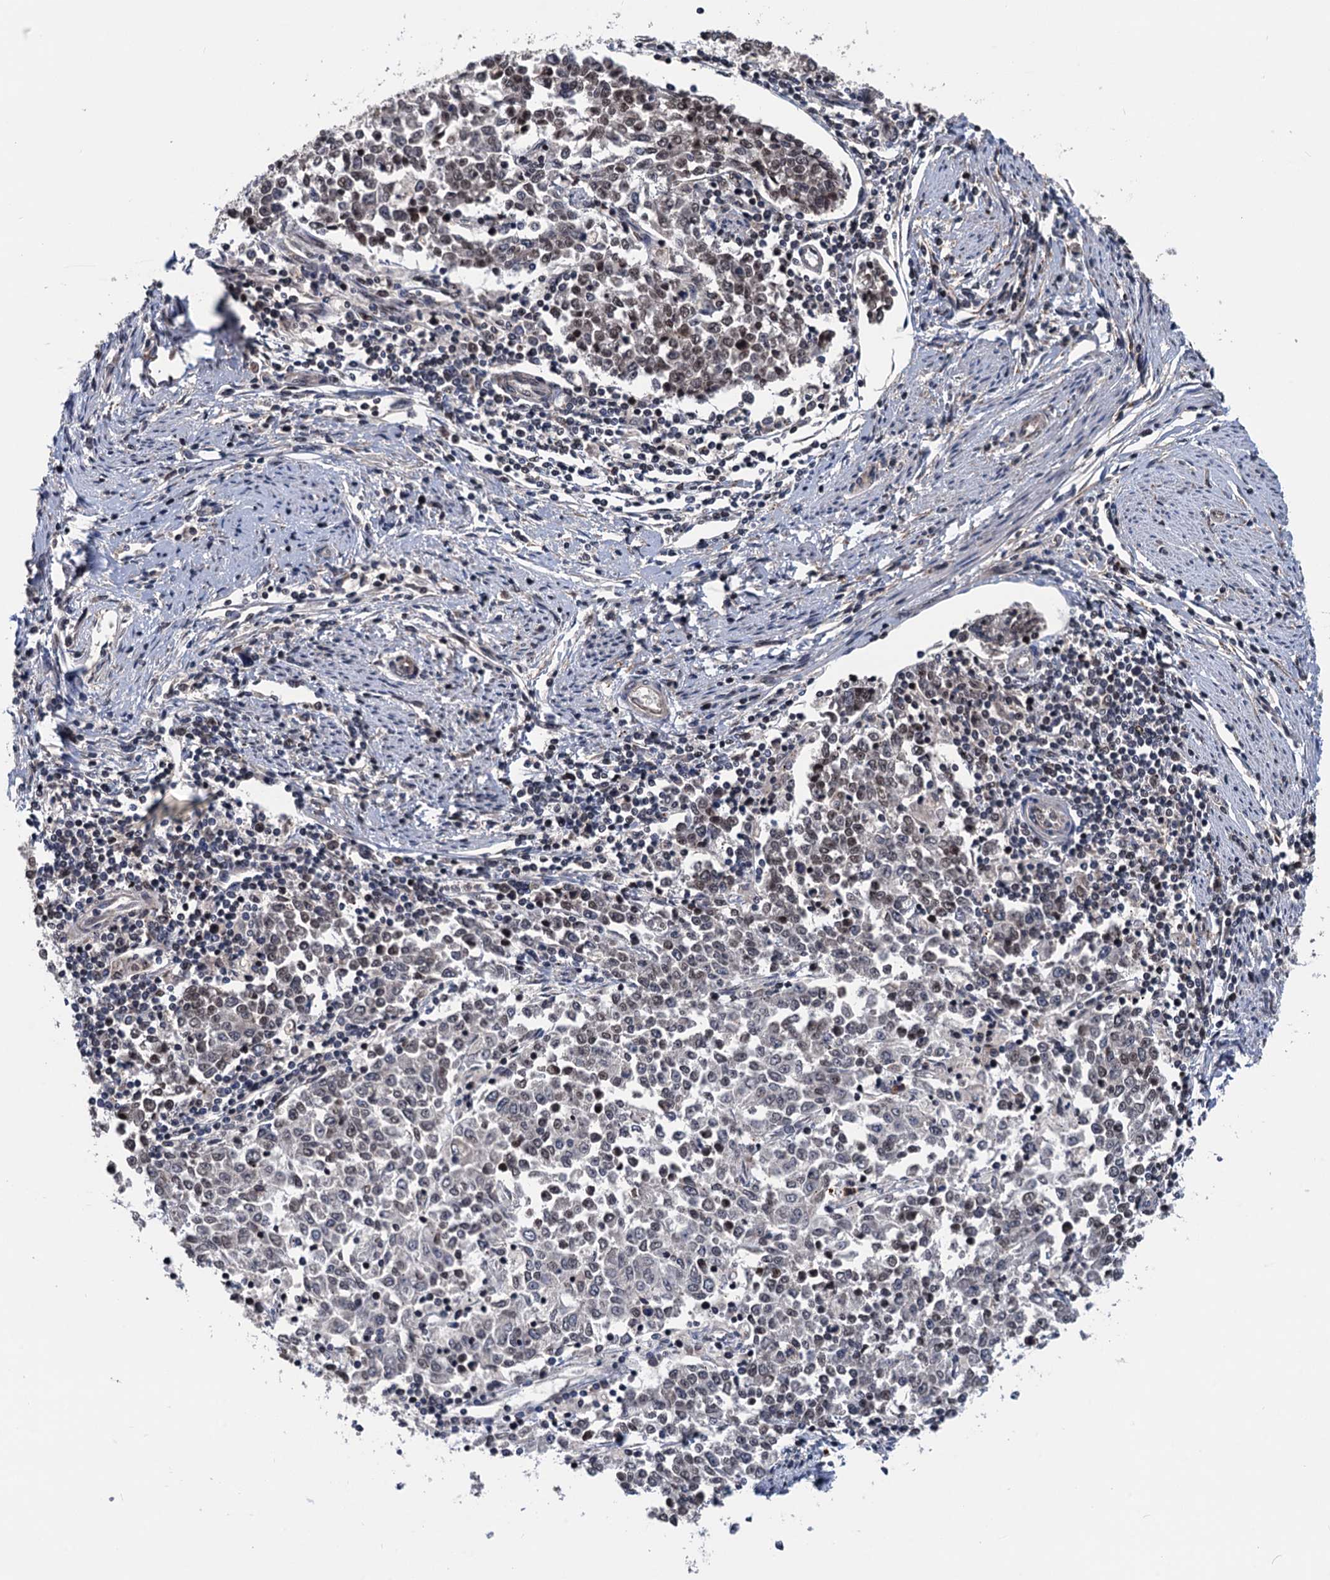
{"staining": {"intensity": "negative", "quantity": "none", "location": "none"}, "tissue": "endometrial cancer", "cell_type": "Tumor cells", "image_type": "cancer", "snomed": [{"axis": "morphology", "description": "Adenocarcinoma, NOS"}, {"axis": "topography", "description": "Endometrium"}], "caption": "Photomicrograph shows no significant protein staining in tumor cells of endometrial cancer (adenocarcinoma).", "gene": "RASSF4", "patient": {"sex": "female", "age": 50}}